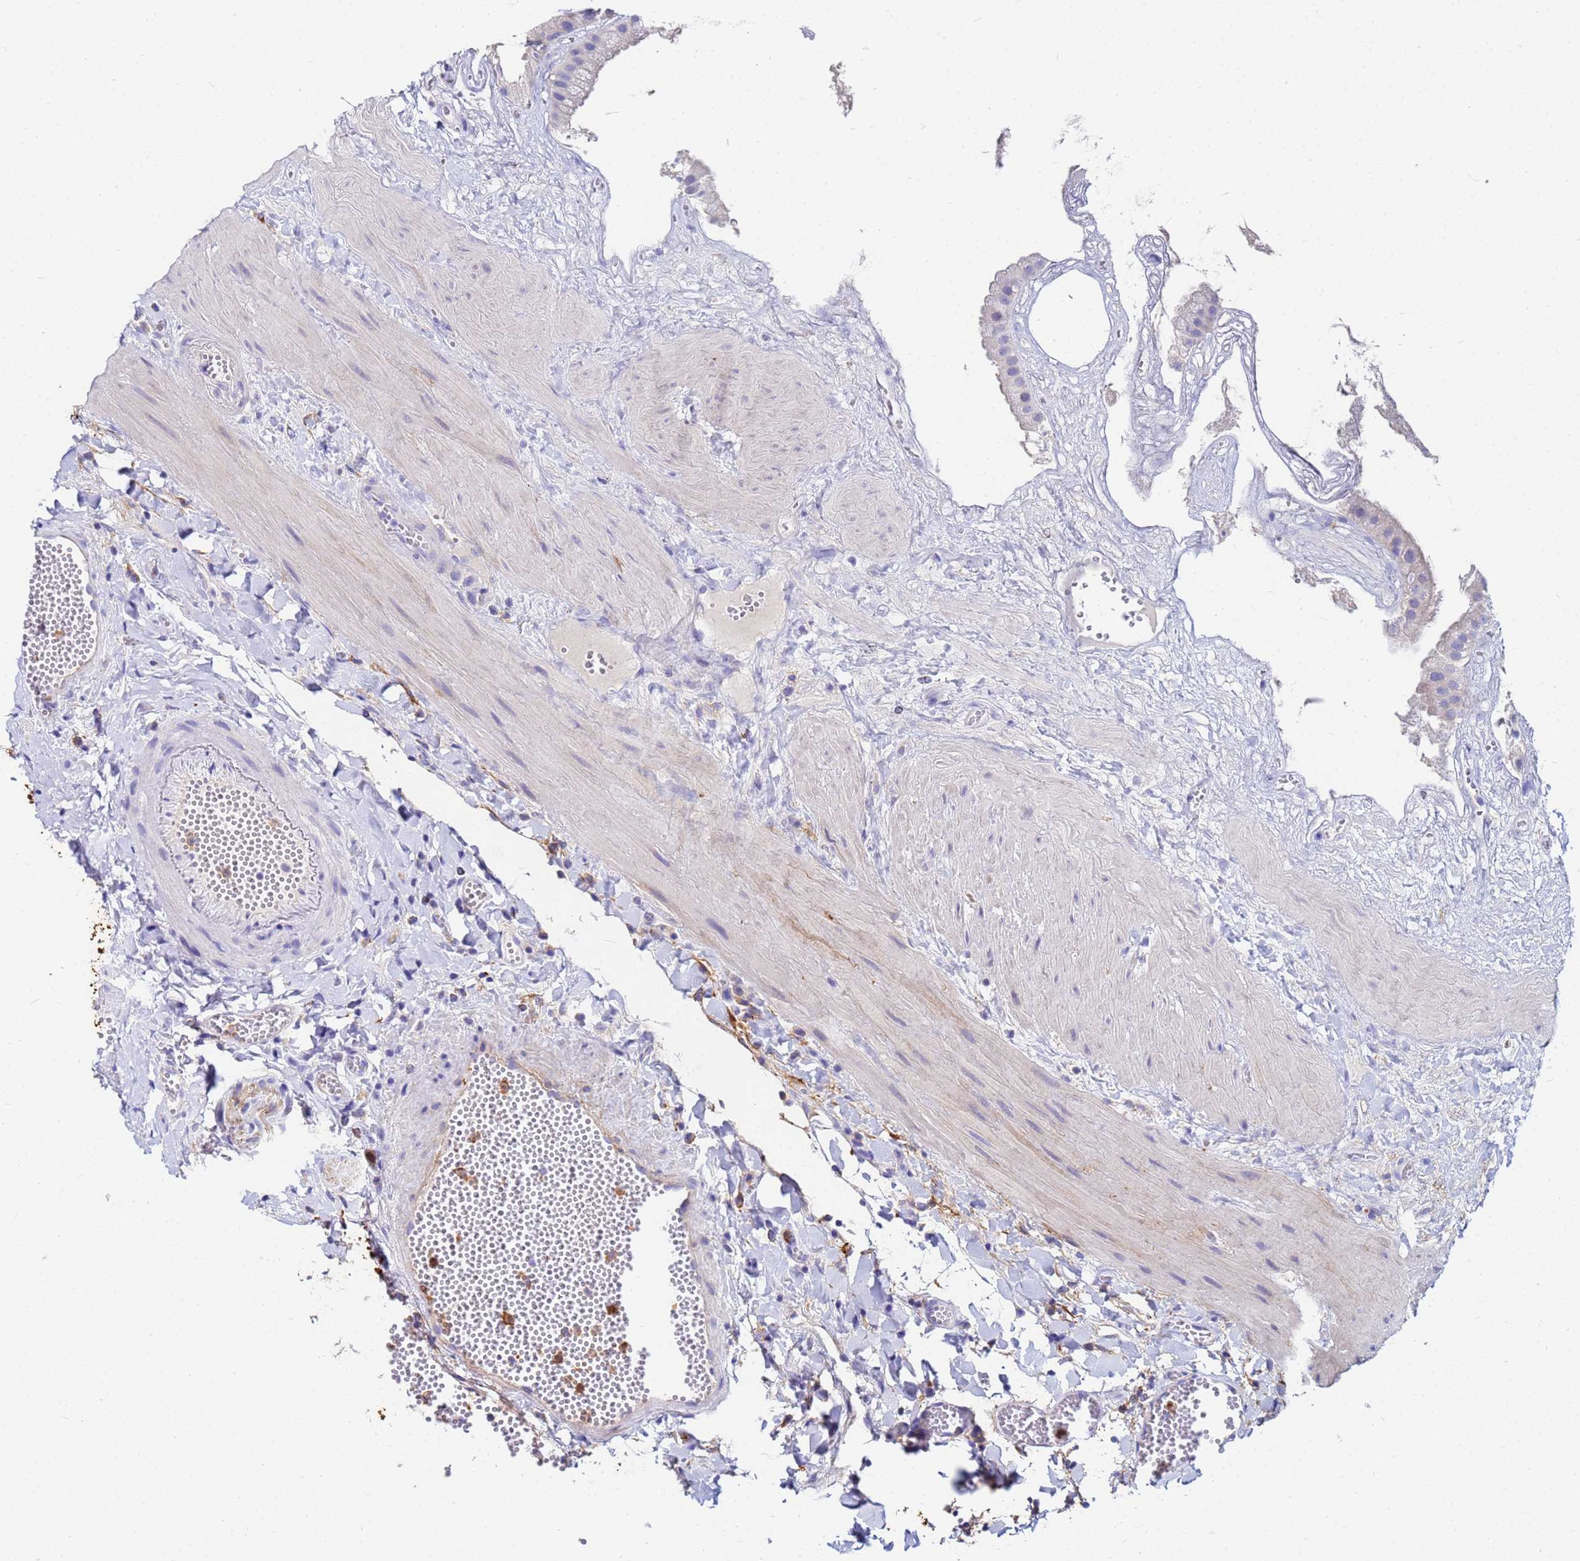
{"staining": {"intensity": "negative", "quantity": "none", "location": "none"}, "tissue": "gallbladder", "cell_type": "Glandular cells", "image_type": "normal", "snomed": [{"axis": "morphology", "description": "Normal tissue, NOS"}, {"axis": "topography", "description": "Gallbladder"}], "caption": "An IHC histopathology image of normal gallbladder is shown. There is no staining in glandular cells of gallbladder.", "gene": "BASP1", "patient": {"sex": "male", "age": 55}}